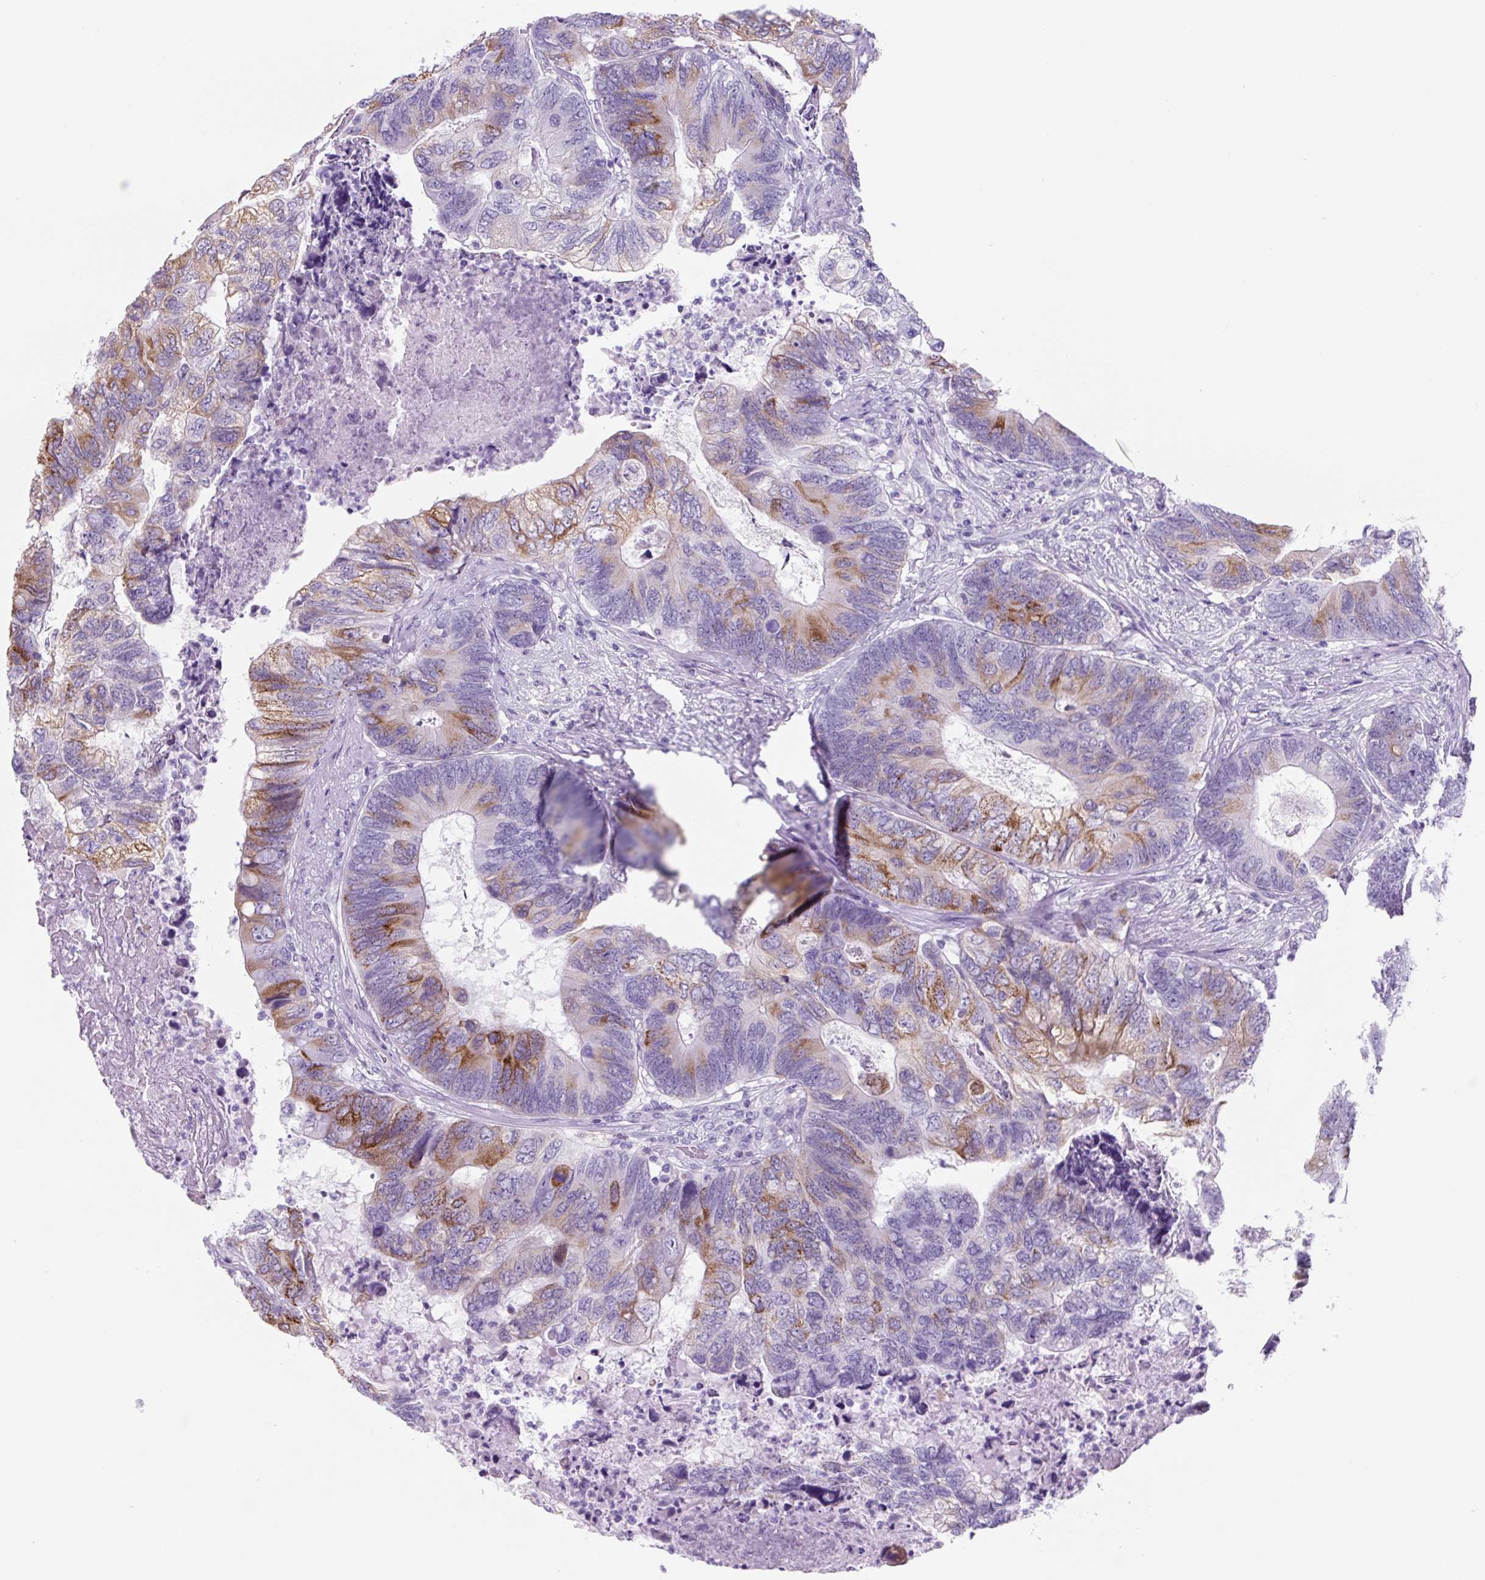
{"staining": {"intensity": "moderate", "quantity": "25%-75%", "location": "cytoplasmic/membranous"}, "tissue": "colorectal cancer", "cell_type": "Tumor cells", "image_type": "cancer", "snomed": [{"axis": "morphology", "description": "Adenocarcinoma, NOS"}, {"axis": "topography", "description": "Colon"}], "caption": "DAB (3,3'-diaminobenzidine) immunohistochemical staining of human adenocarcinoma (colorectal) exhibits moderate cytoplasmic/membranous protein positivity in about 25%-75% of tumor cells.", "gene": "TNFRSF8", "patient": {"sex": "female", "age": 67}}